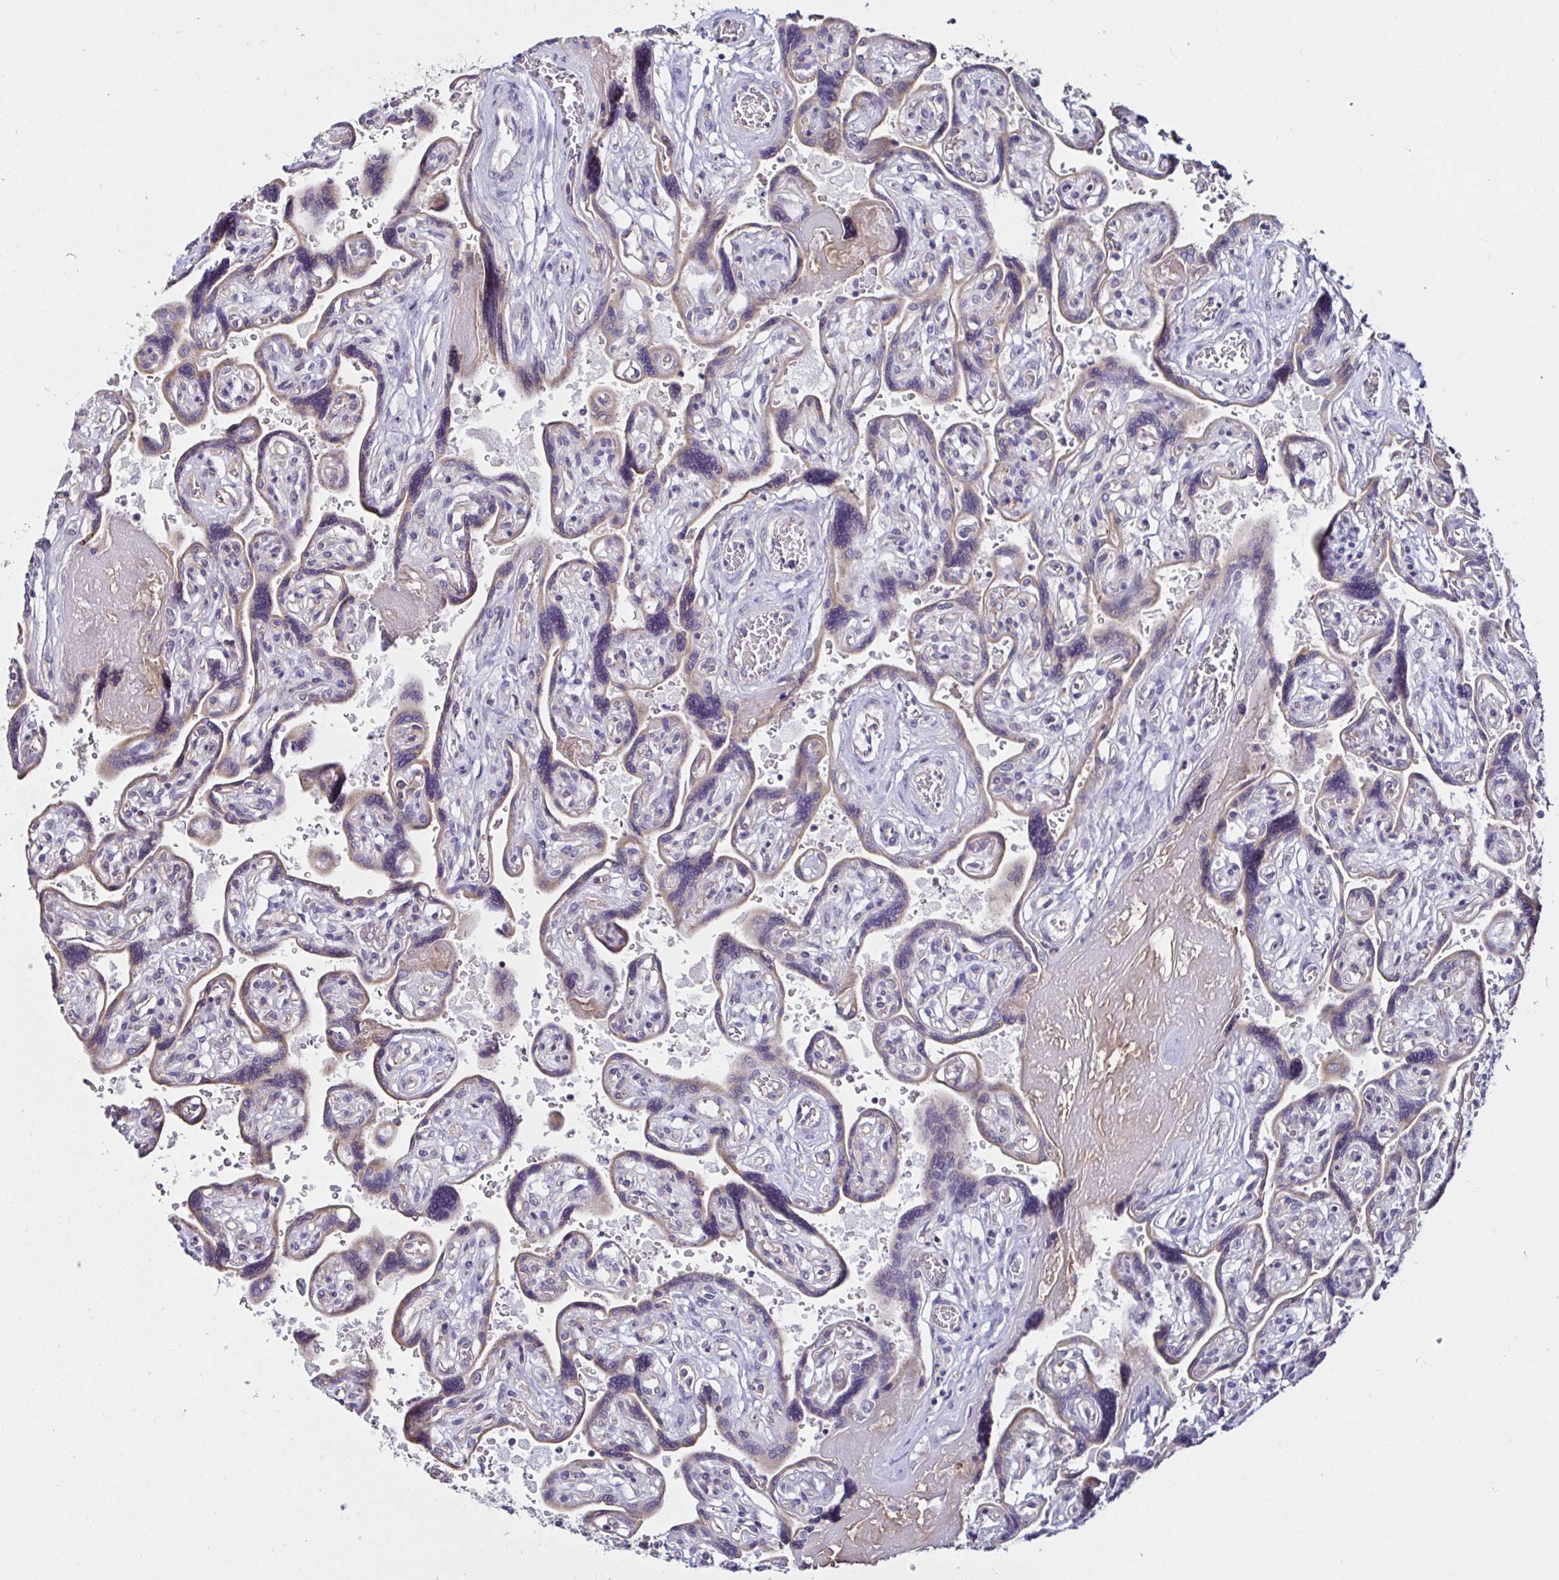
{"staining": {"intensity": "weak", "quantity": ">75%", "location": "cytoplasmic/membranous"}, "tissue": "placenta", "cell_type": "Decidual cells", "image_type": "normal", "snomed": [{"axis": "morphology", "description": "Normal tissue, NOS"}, {"axis": "topography", "description": "Placenta"}], "caption": "A histopathology image of placenta stained for a protein reveals weak cytoplasmic/membranous brown staining in decidual cells. The staining was performed using DAB (3,3'-diaminobenzidine), with brown indicating positive protein expression. Nuclei are stained blue with hematoxylin.", "gene": "VSIG2", "patient": {"sex": "female", "age": 32}}